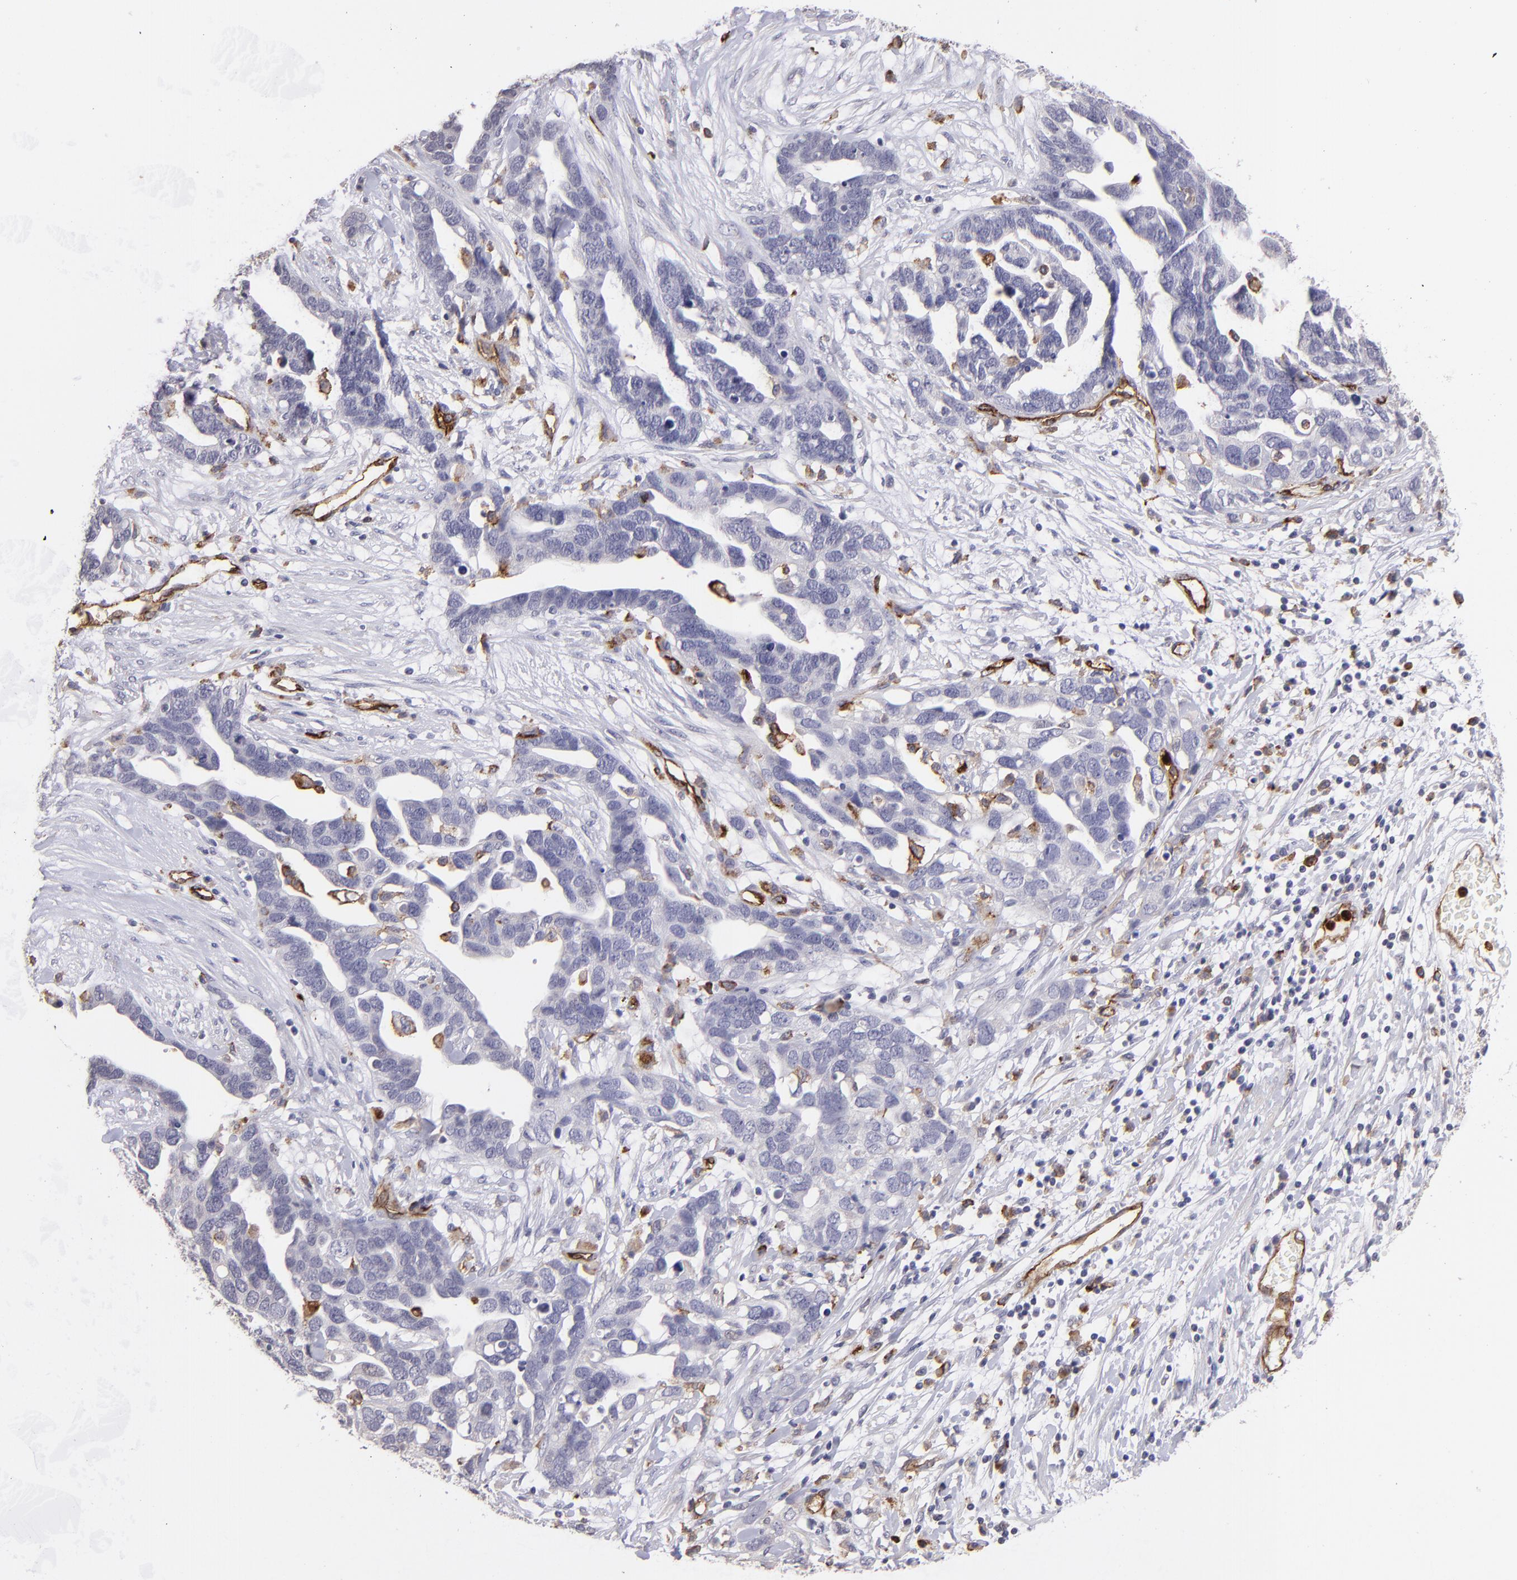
{"staining": {"intensity": "negative", "quantity": "none", "location": "none"}, "tissue": "ovarian cancer", "cell_type": "Tumor cells", "image_type": "cancer", "snomed": [{"axis": "morphology", "description": "Cystadenocarcinoma, serous, NOS"}, {"axis": "topography", "description": "Ovary"}], "caption": "Tumor cells are negative for brown protein staining in ovarian serous cystadenocarcinoma. Brightfield microscopy of immunohistochemistry stained with DAB (3,3'-diaminobenzidine) (brown) and hematoxylin (blue), captured at high magnification.", "gene": "DYSF", "patient": {"sex": "female", "age": 54}}